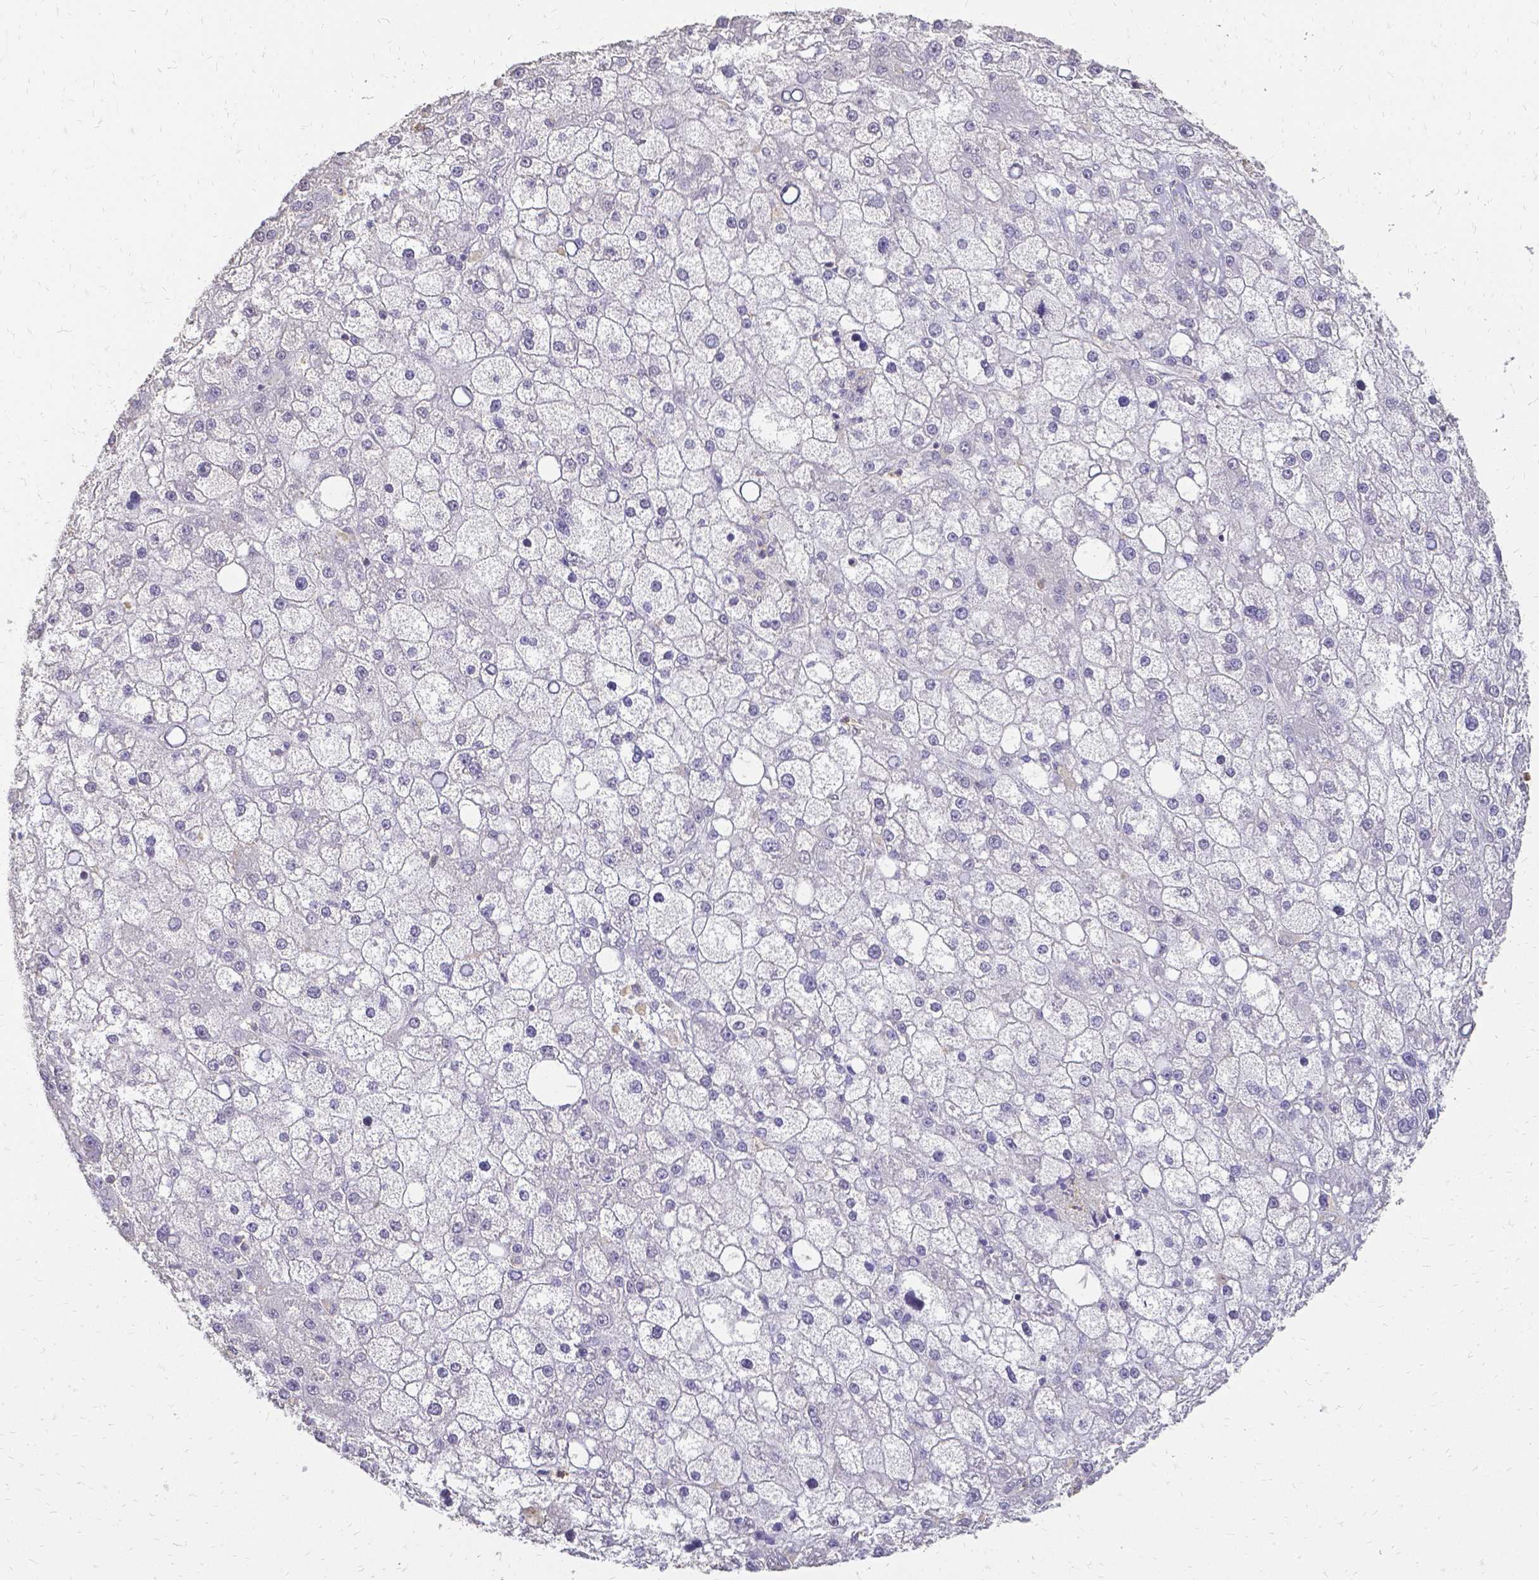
{"staining": {"intensity": "negative", "quantity": "none", "location": "none"}, "tissue": "liver cancer", "cell_type": "Tumor cells", "image_type": "cancer", "snomed": [{"axis": "morphology", "description": "Carcinoma, Hepatocellular, NOS"}, {"axis": "topography", "description": "Liver"}], "caption": "An immunohistochemistry photomicrograph of liver cancer (hepatocellular carcinoma) is shown. There is no staining in tumor cells of liver cancer (hepatocellular carcinoma).", "gene": "CIB1", "patient": {"sex": "male", "age": 67}}